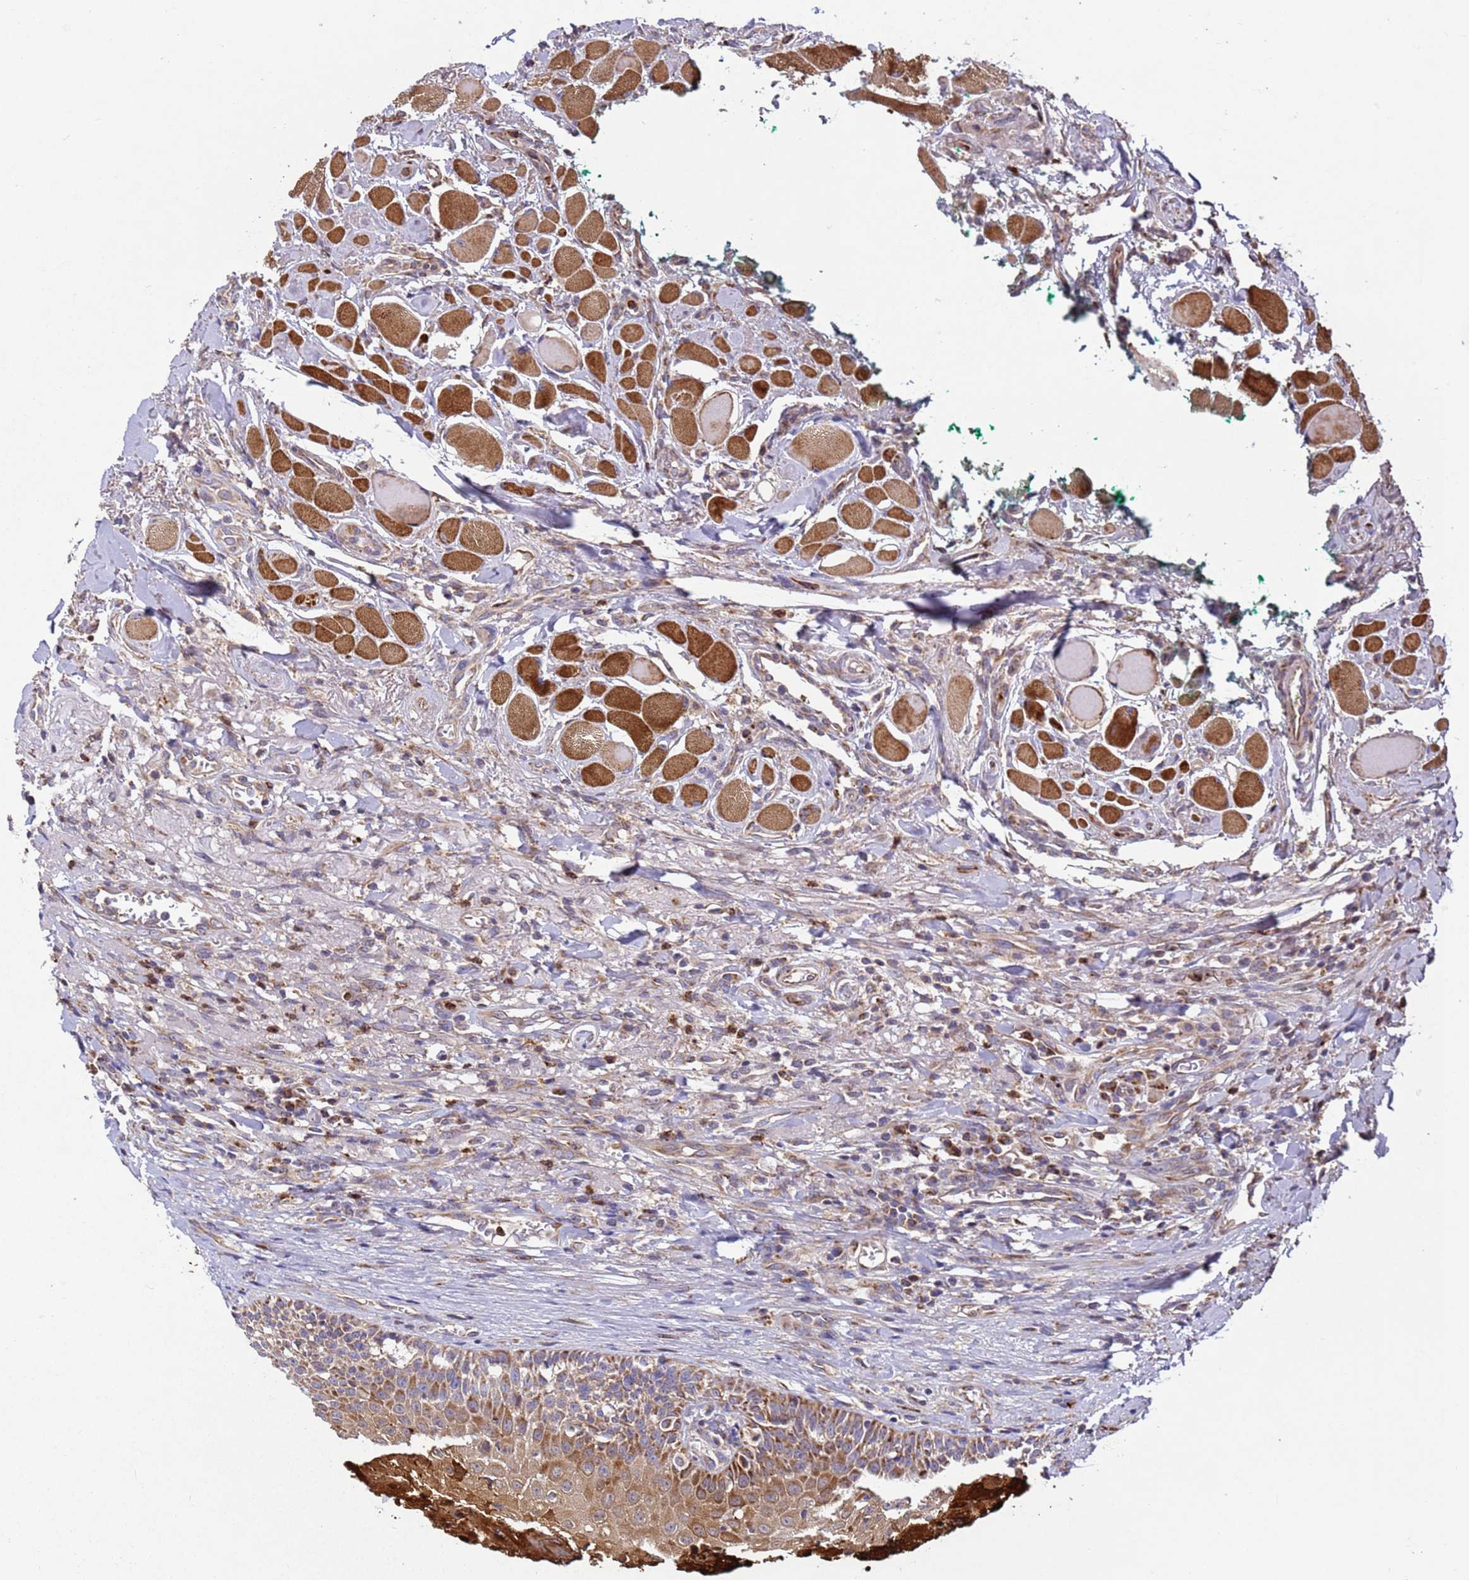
{"staining": {"intensity": "moderate", "quantity": ">75%", "location": "cytoplasmic/membranous"}, "tissue": "oral mucosa", "cell_type": "Squamous epithelial cells", "image_type": "normal", "snomed": [{"axis": "morphology", "description": "Normal tissue, NOS"}, {"axis": "topography", "description": "Oral tissue"}], "caption": "A brown stain shows moderate cytoplasmic/membranous expression of a protein in squamous epithelial cells of unremarkable human oral mucosa.", "gene": "FBXO33", "patient": {"sex": "female", "age": 70}}